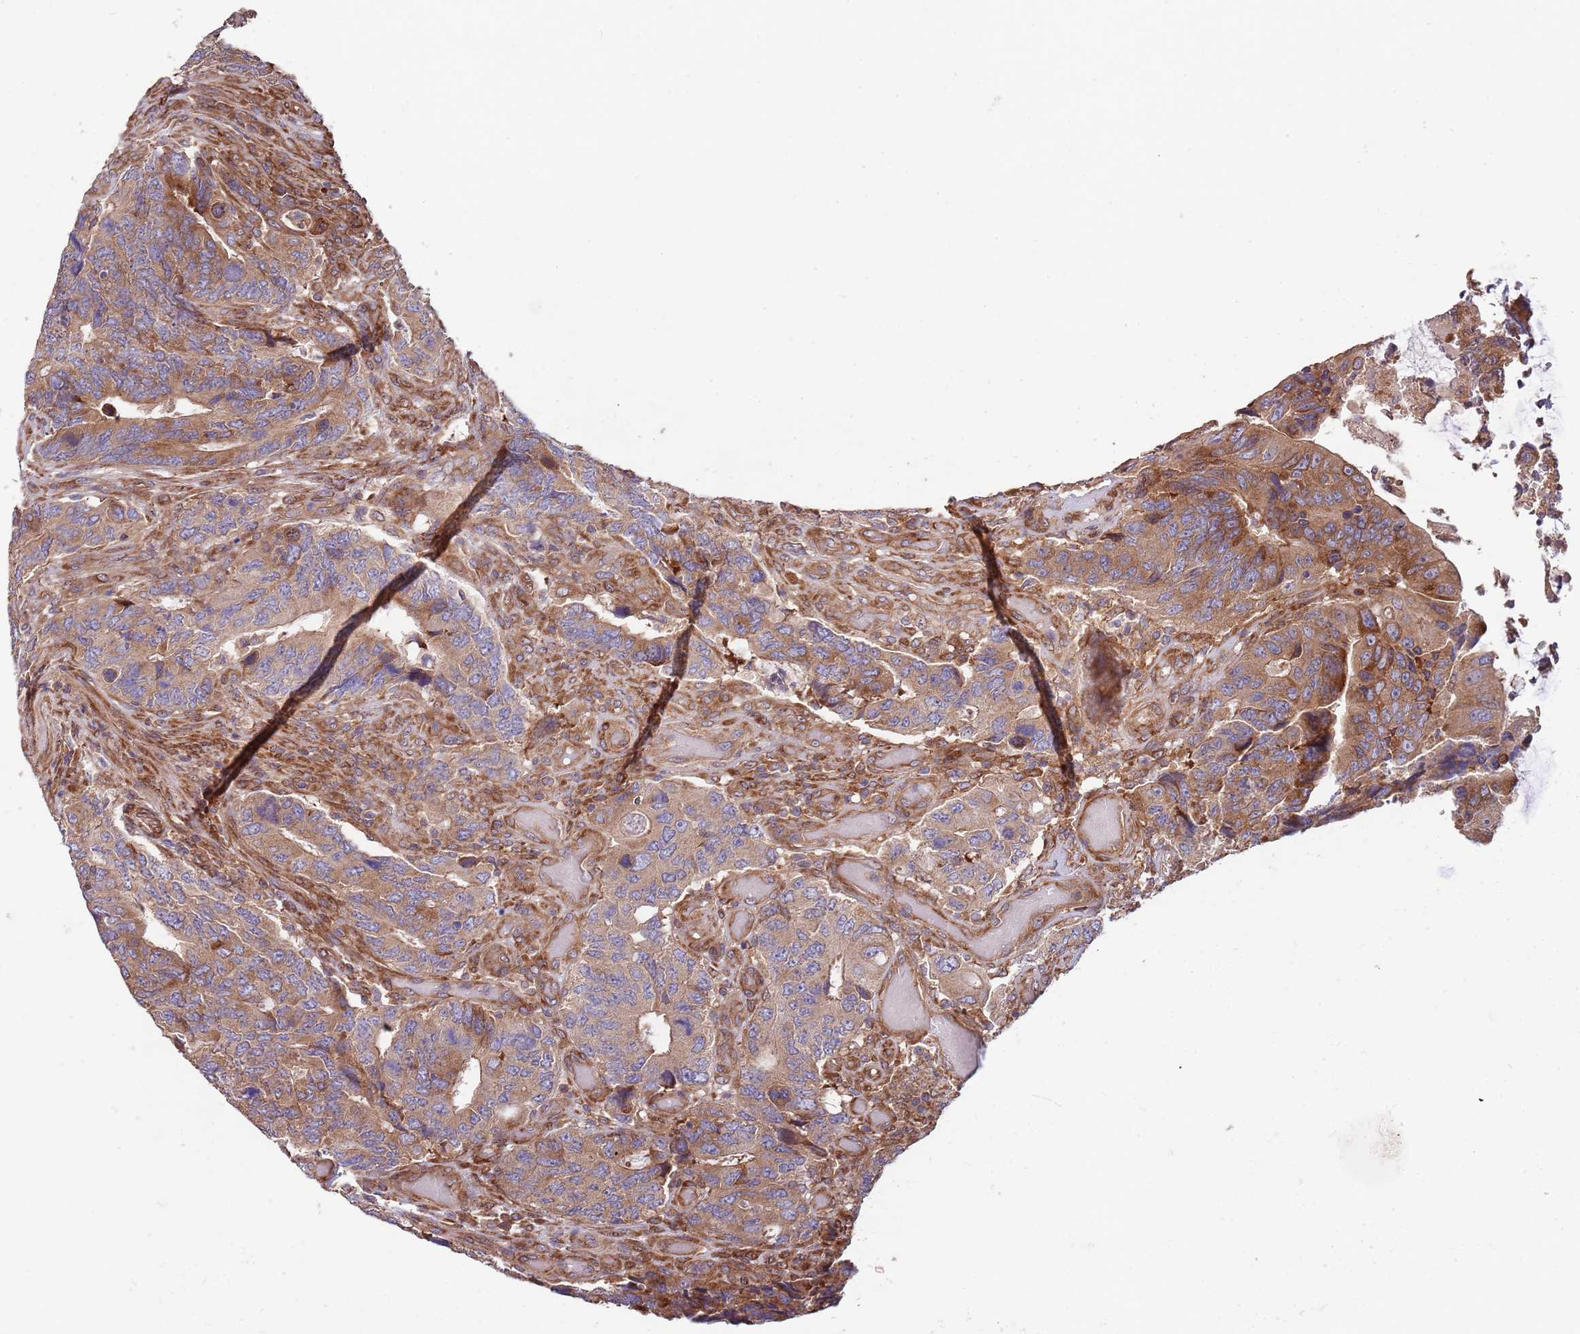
{"staining": {"intensity": "moderate", "quantity": ">75%", "location": "cytoplasmic/membranous"}, "tissue": "colorectal cancer", "cell_type": "Tumor cells", "image_type": "cancer", "snomed": [{"axis": "morphology", "description": "Adenocarcinoma, NOS"}, {"axis": "topography", "description": "Colon"}], "caption": "Immunohistochemistry (DAB) staining of colorectal cancer (adenocarcinoma) demonstrates moderate cytoplasmic/membranous protein expression in approximately >75% of tumor cells. Using DAB (brown) and hematoxylin (blue) stains, captured at high magnification using brightfield microscopy.", "gene": "RNF19B", "patient": {"sex": "male", "age": 87}}